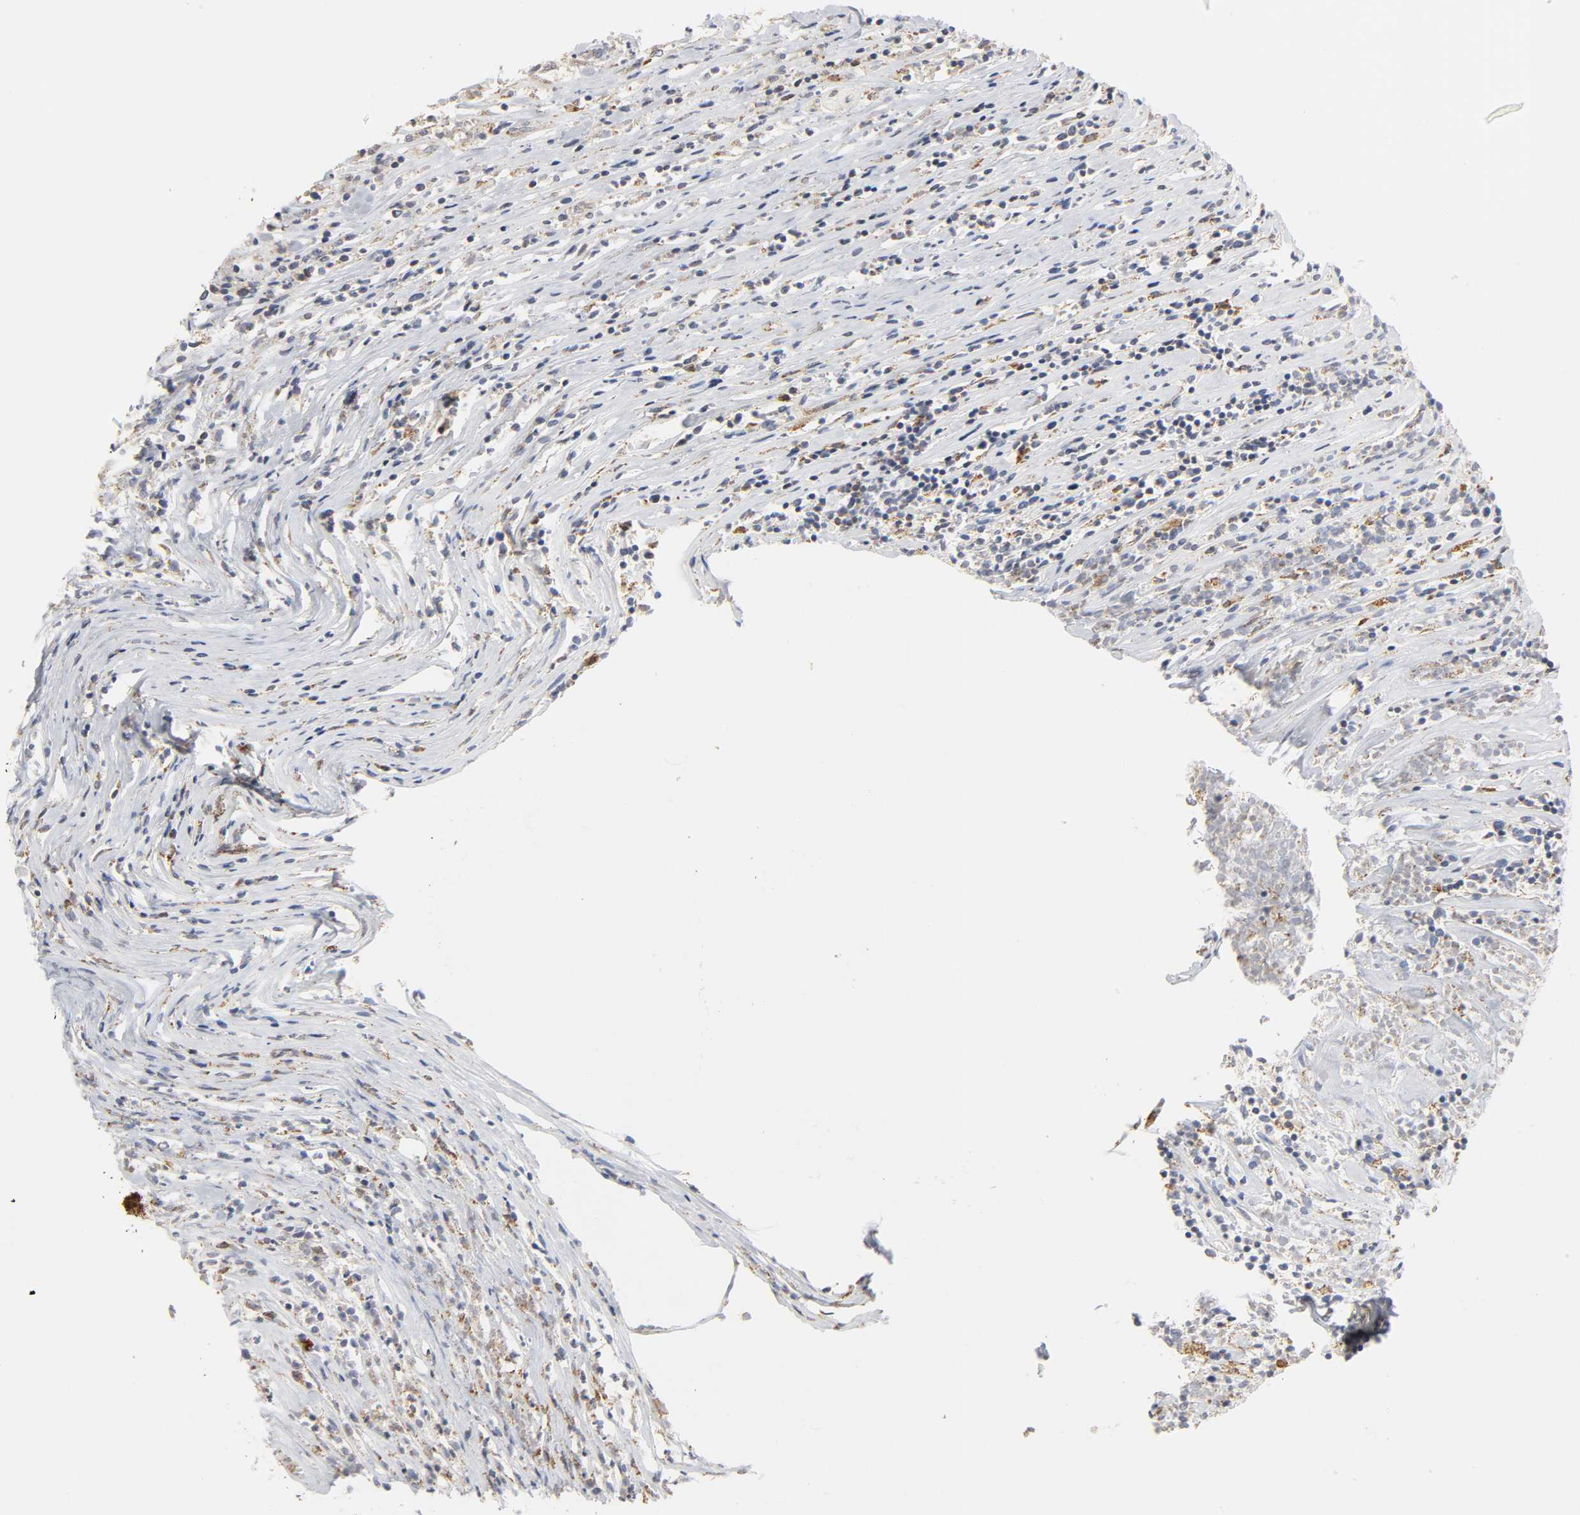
{"staining": {"intensity": "moderate", "quantity": ">75%", "location": "cytoplasmic/membranous"}, "tissue": "lymphoma", "cell_type": "Tumor cells", "image_type": "cancer", "snomed": [{"axis": "morphology", "description": "Malignant lymphoma, non-Hodgkin's type, High grade"}, {"axis": "topography", "description": "Lymph node"}], "caption": "Immunohistochemistry (IHC) image of lymphoma stained for a protein (brown), which shows medium levels of moderate cytoplasmic/membranous staining in about >75% of tumor cells.", "gene": "BAX", "patient": {"sex": "female", "age": 73}}